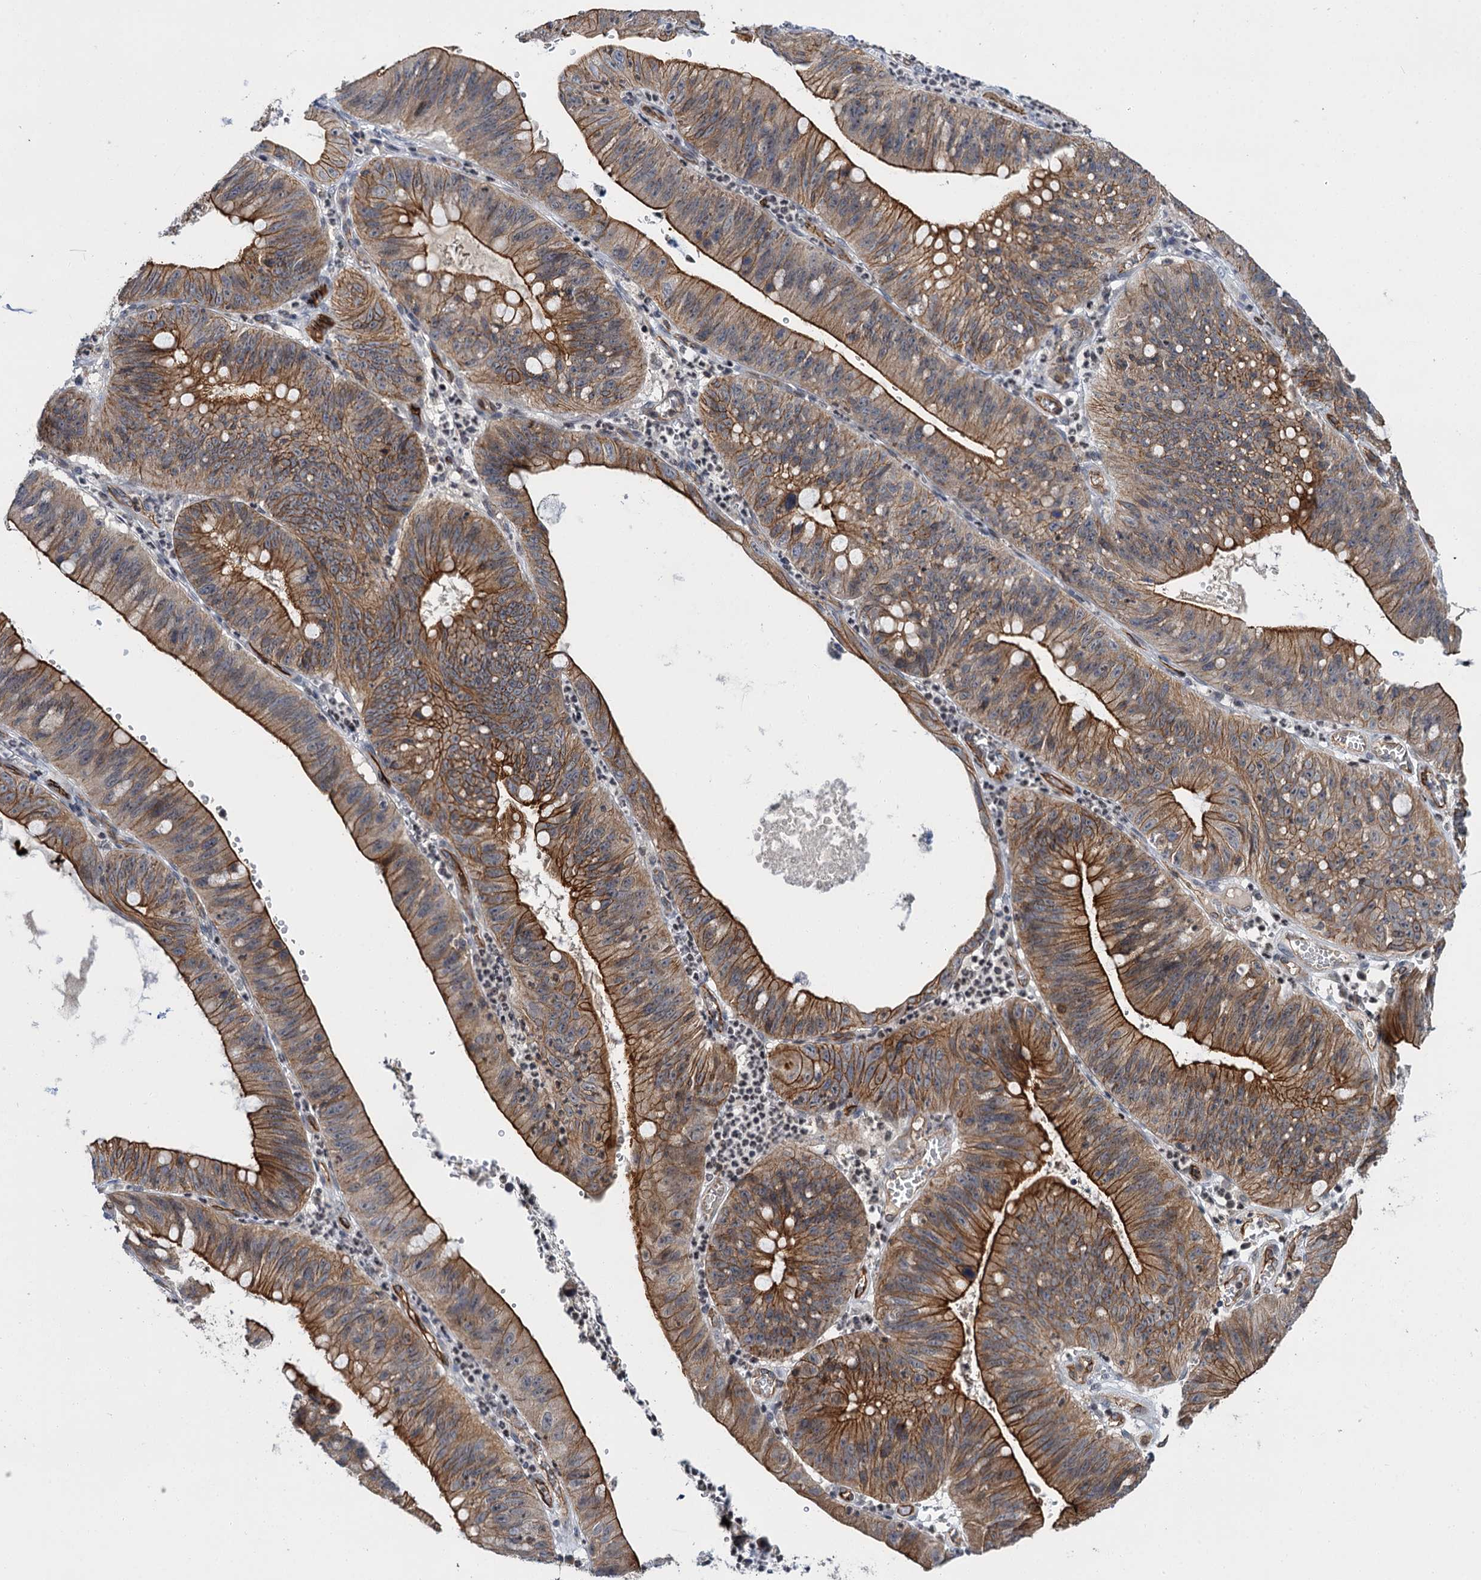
{"staining": {"intensity": "strong", "quantity": ">75%", "location": "cytoplasmic/membranous"}, "tissue": "stomach cancer", "cell_type": "Tumor cells", "image_type": "cancer", "snomed": [{"axis": "morphology", "description": "Adenocarcinoma, NOS"}, {"axis": "topography", "description": "Stomach"}], "caption": "There is high levels of strong cytoplasmic/membranous positivity in tumor cells of adenocarcinoma (stomach), as demonstrated by immunohistochemical staining (brown color).", "gene": "ABLIM1", "patient": {"sex": "male", "age": 59}}